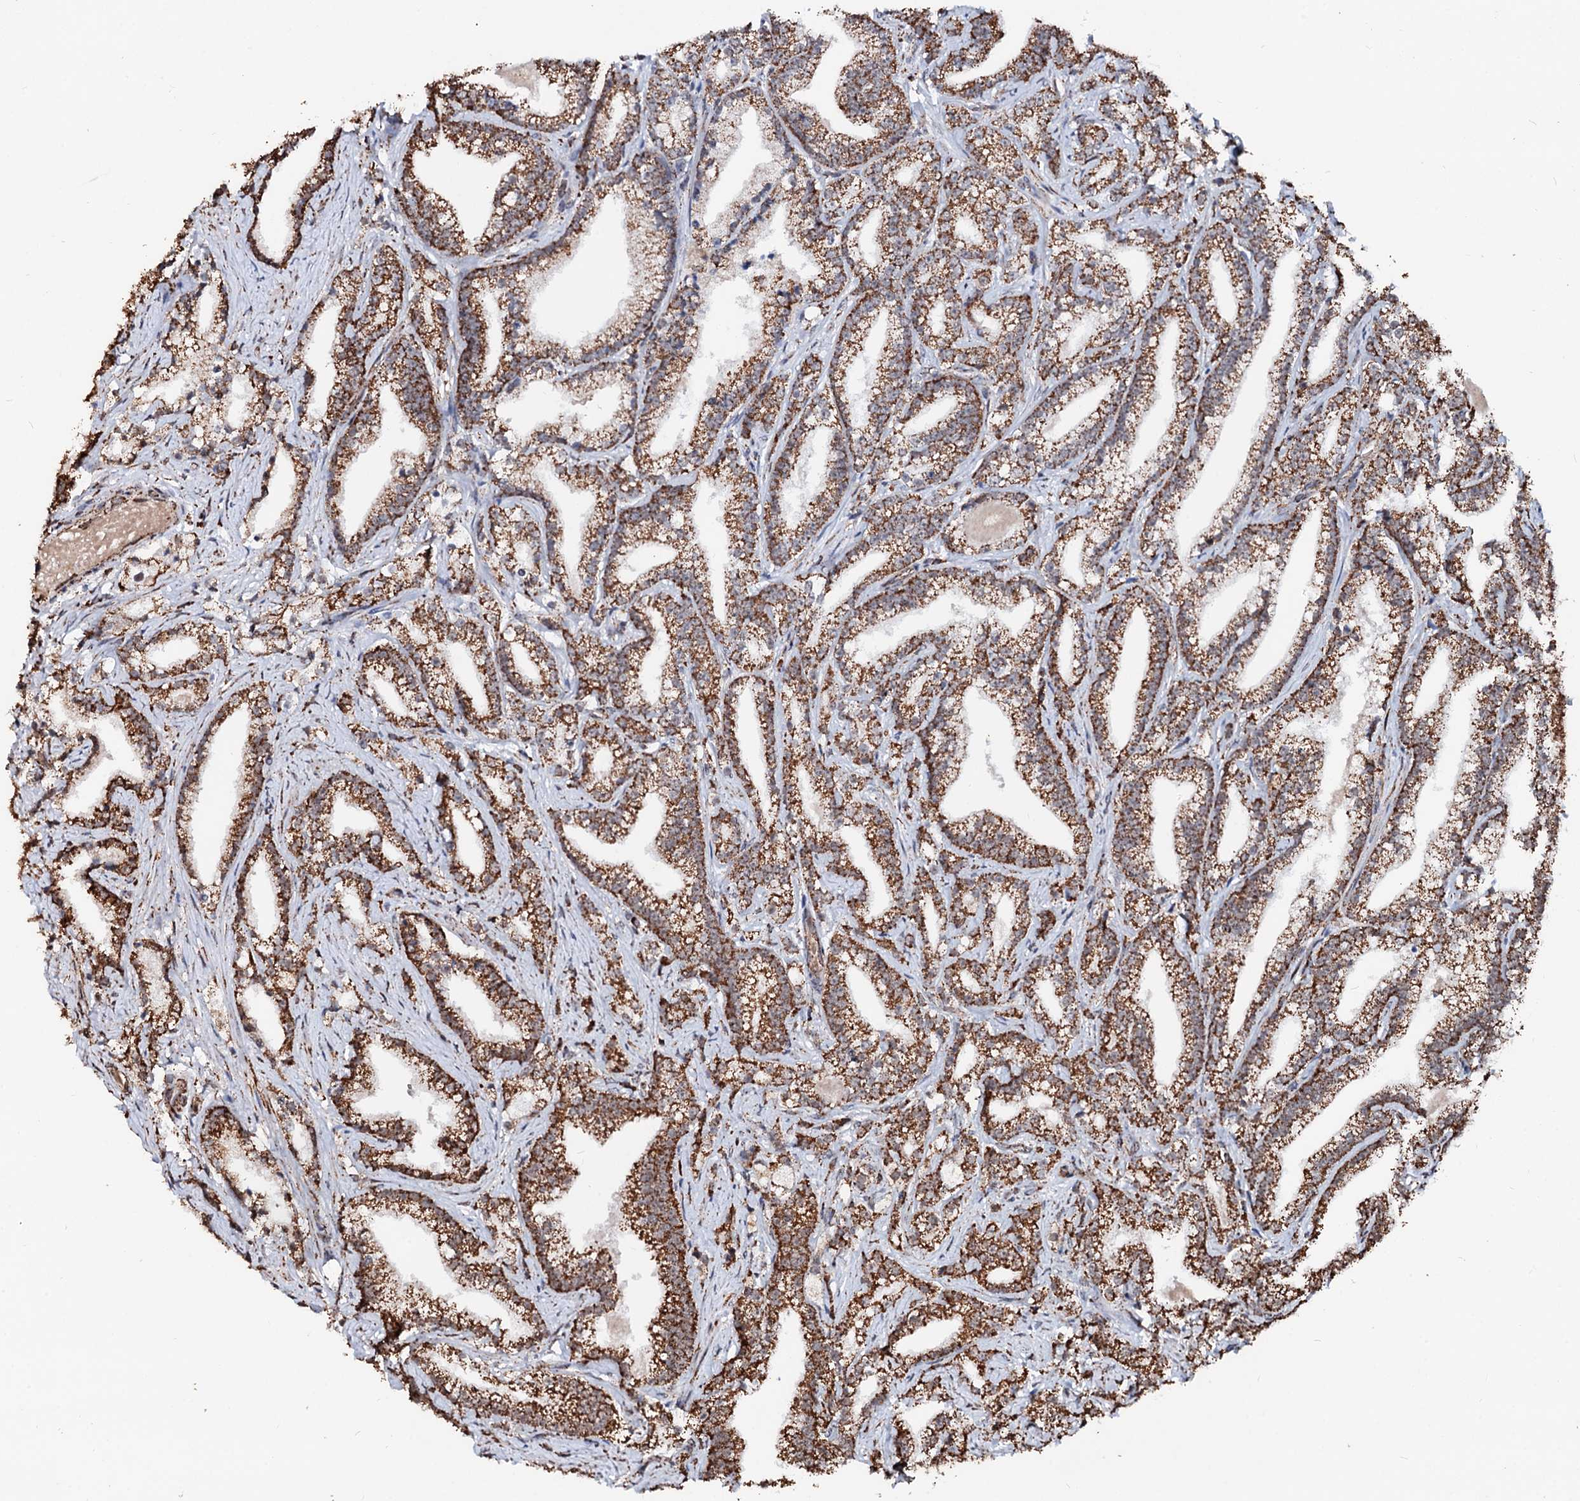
{"staining": {"intensity": "moderate", "quantity": ">75%", "location": "cytoplasmic/membranous"}, "tissue": "prostate cancer", "cell_type": "Tumor cells", "image_type": "cancer", "snomed": [{"axis": "morphology", "description": "Adenocarcinoma, High grade"}, {"axis": "topography", "description": "Prostate and seminal vesicle, NOS"}], "caption": "Approximately >75% of tumor cells in prostate cancer (high-grade adenocarcinoma) reveal moderate cytoplasmic/membranous protein positivity as visualized by brown immunohistochemical staining.", "gene": "SECISBP2L", "patient": {"sex": "male", "age": 67}}